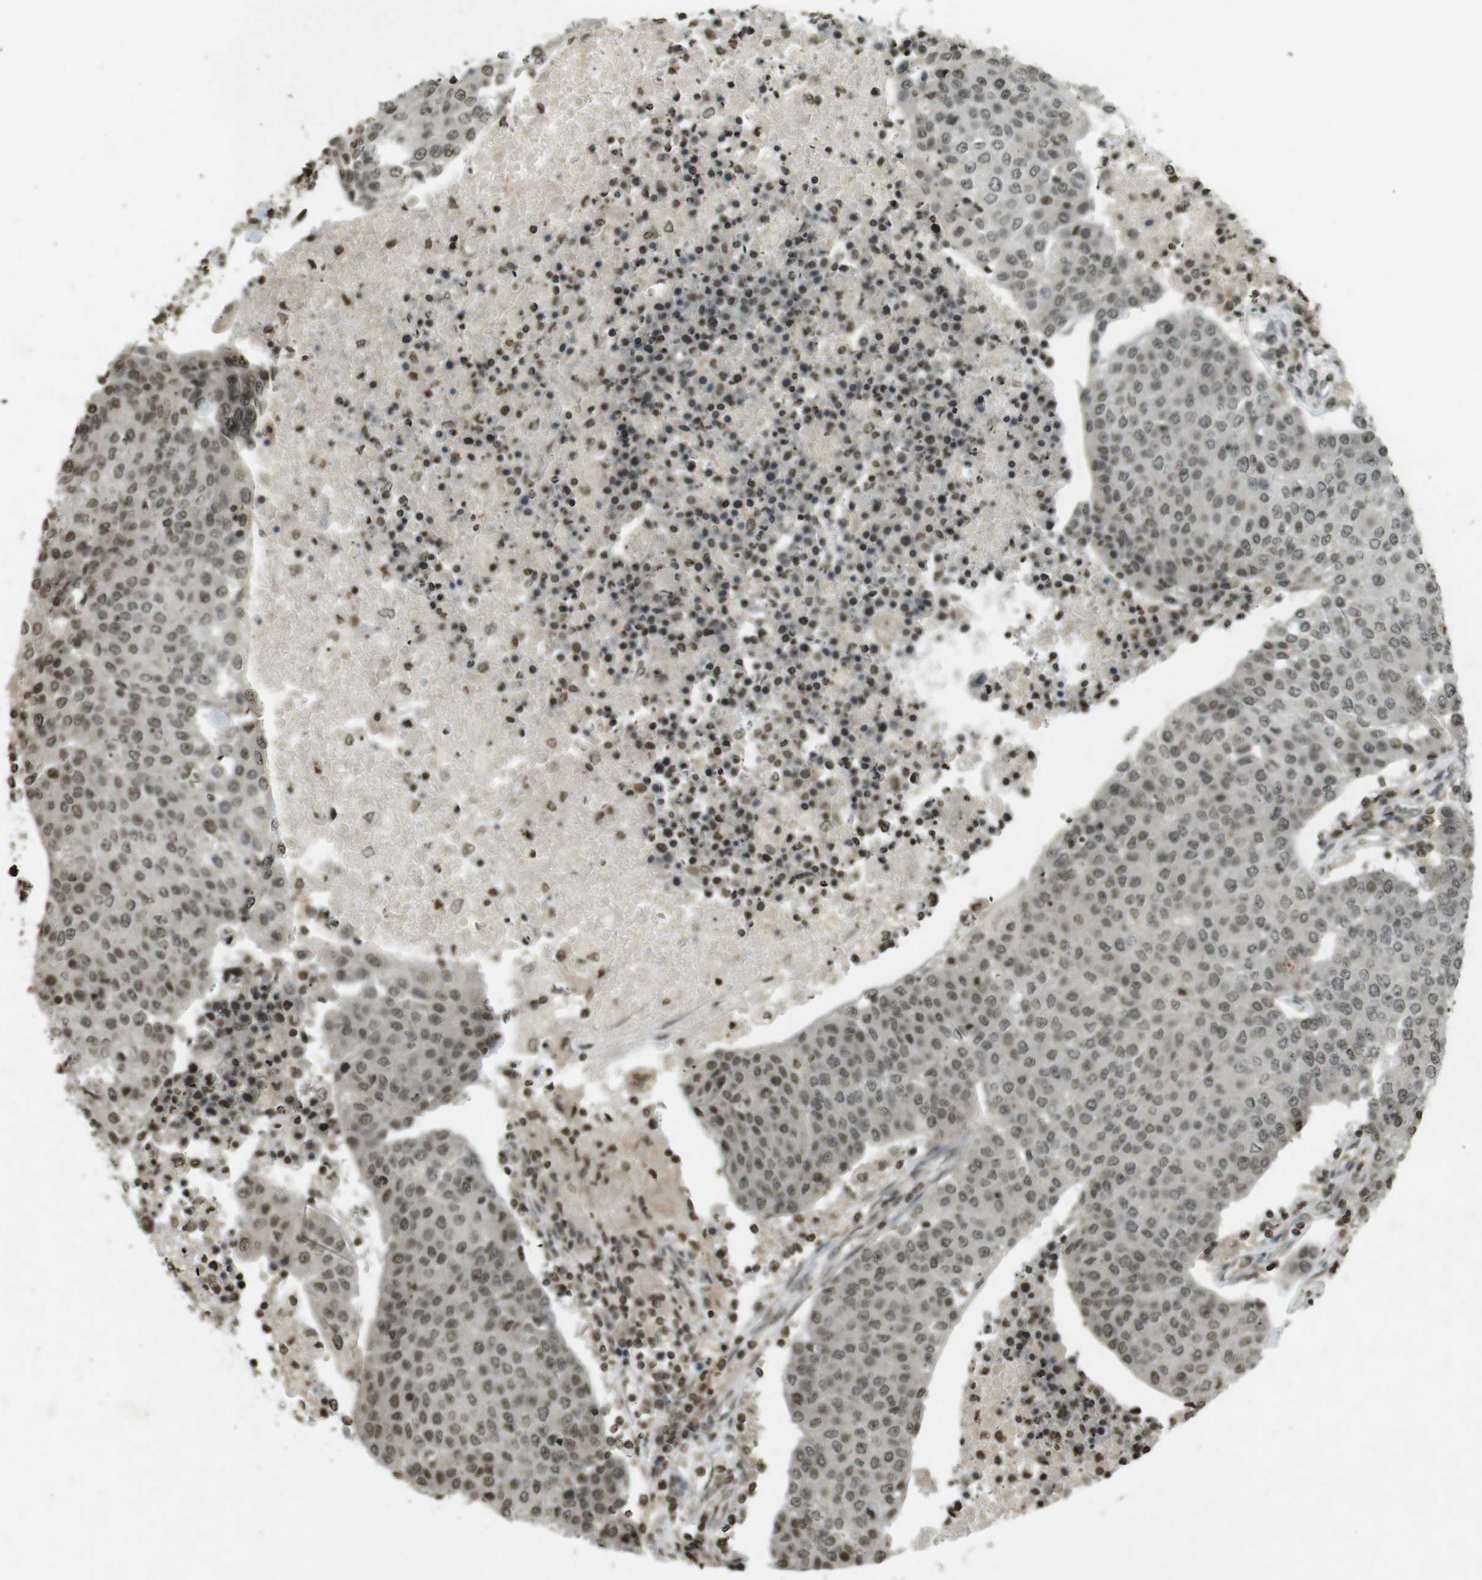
{"staining": {"intensity": "weak", "quantity": ">75%", "location": "nuclear"}, "tissue": "urothelial cancer", "cell_type": "Tumor cells", "image_type": "cancer", "snomed": [{"axis": "morphology", "description": "Urothelial carcinoma, High grade"}, {"axis": "topography", "description": "Urinary bladder"}], "caption": "DAB (3,3'-diaminobenzidine) immunohistochemical staining of high-grade urothelial carcinoma demonstrates weak nuclear protein positivity in about >75% of tumor cells. Ihc stains the protein of interest in brown and the nuclei are stained blue.", "gene": "ORC4", "patient": {"sex": "female", "age": 85}}